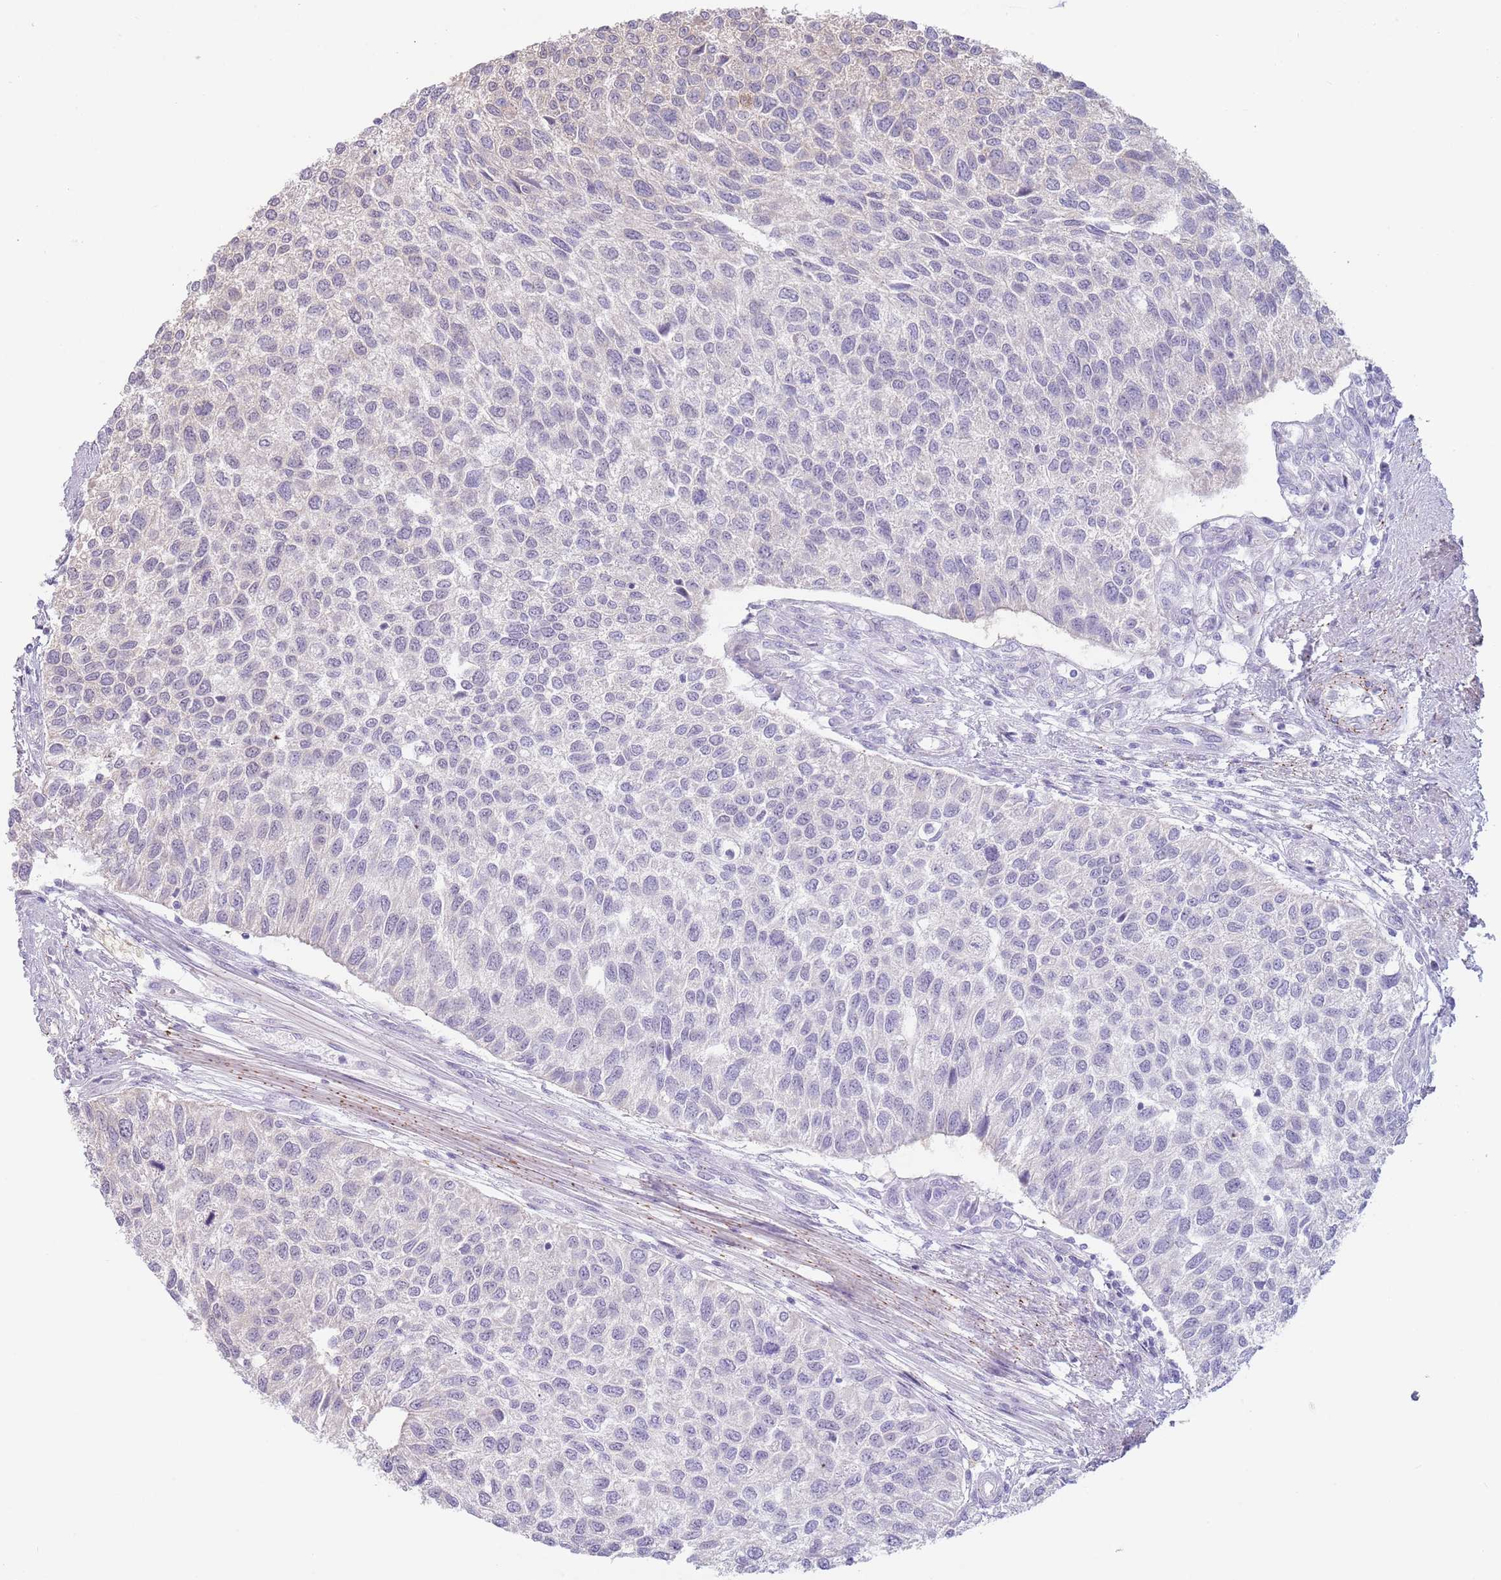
{"staining": {"intensity": "negative", "quantity": "none", "location": "none"}, "tissue": "urothelial cancer", "cell_type": "Tumor cells", "image_type": "cancer", "snomed": [{"axis": "morphology", "description": "Urothelial carcinoma, NOS"}, {"axis": "topography", "description": "Urinary bladder"}], "caption": "Immunohistochemistry of urothelial cancer exhibits no positivity in tumor cells. (Brightfield microscopy of DAB IHC at high magnification).", "gene": "LDHD", "patient": {"sex": "male", "age": 55}}